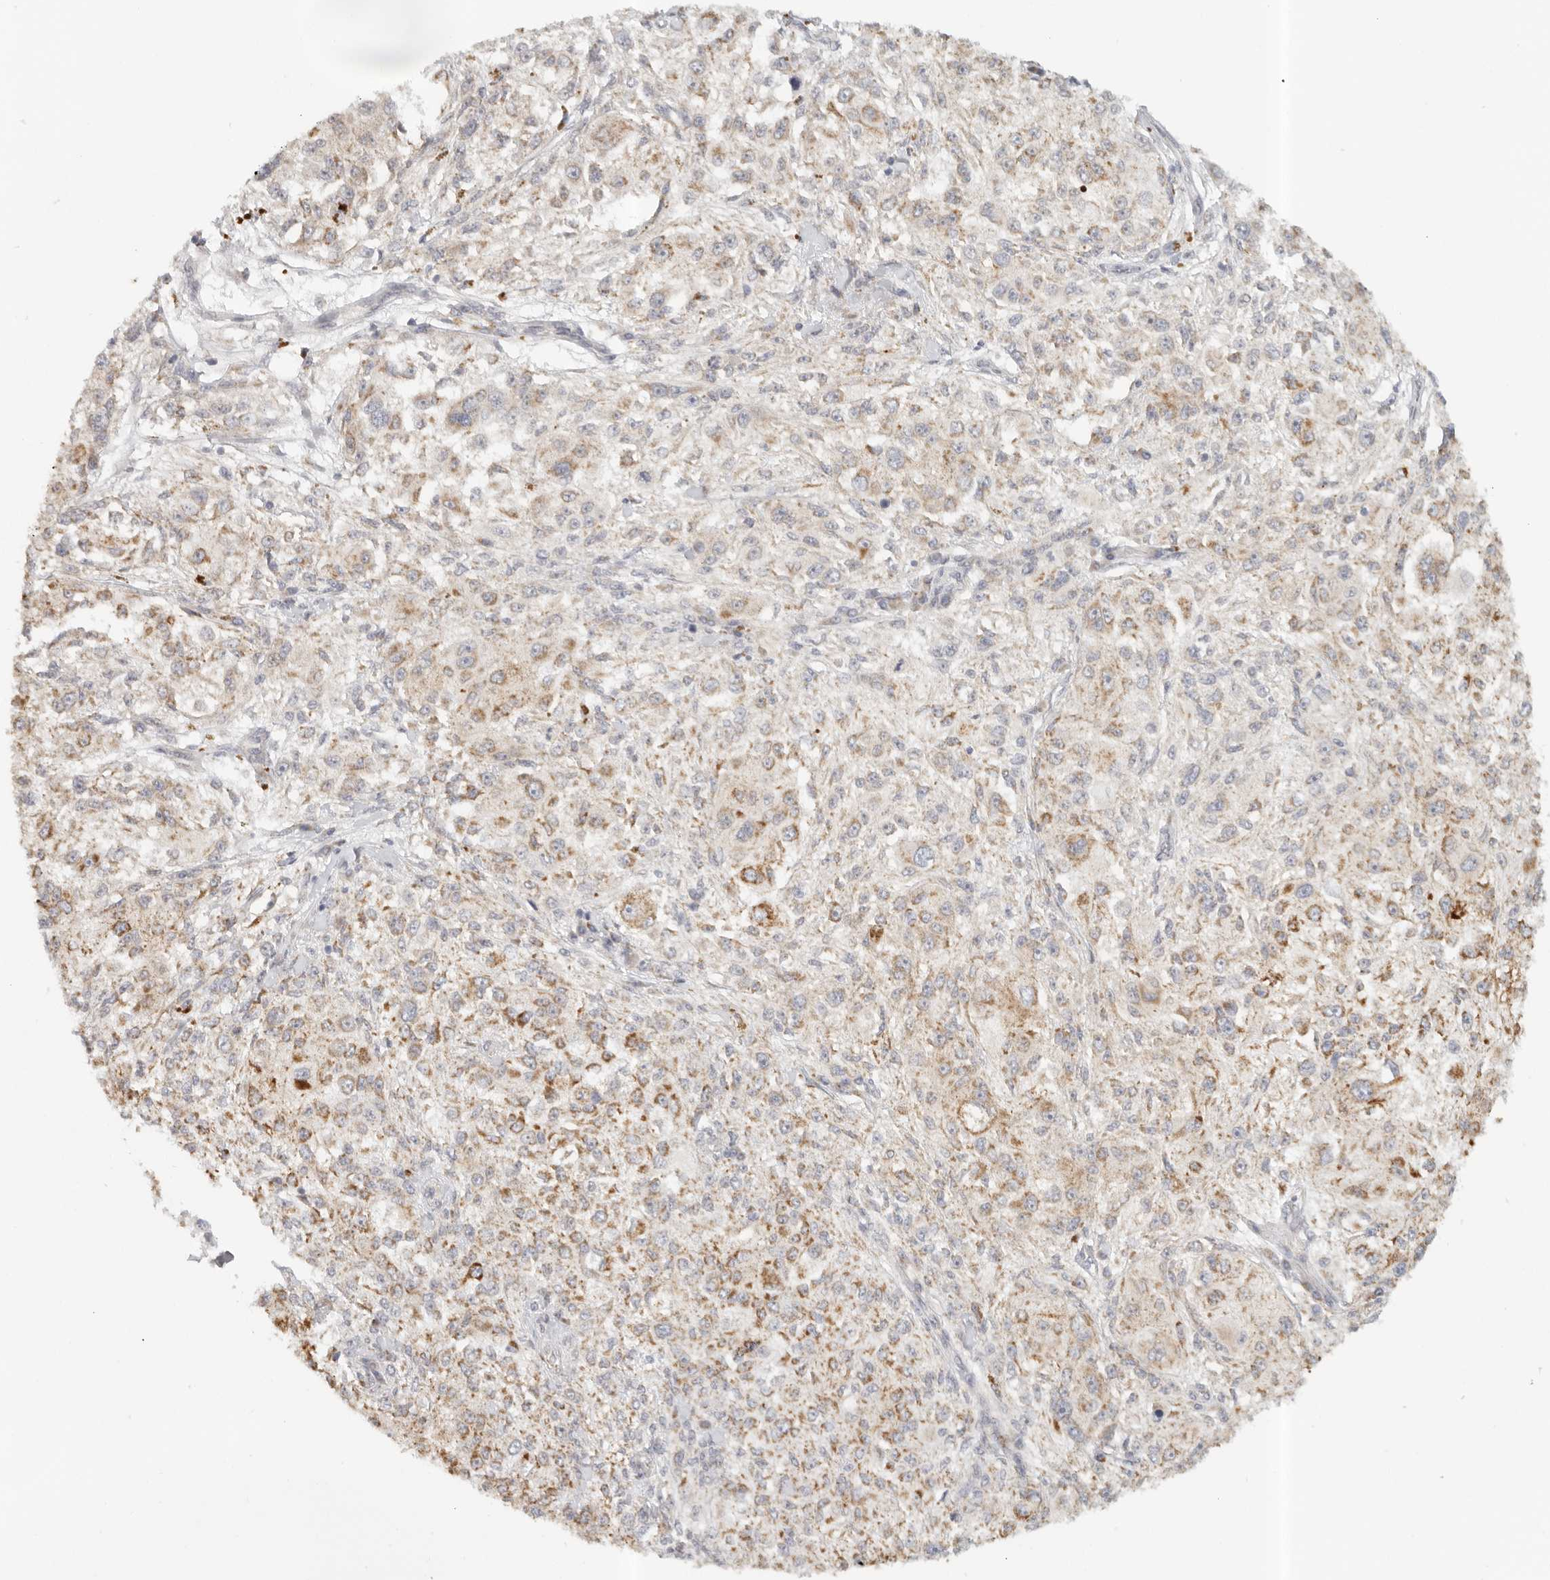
{"staining": {"intensity": "moderate", "quantity": ">75%", "location": "cytoplasmic/membranous"}, "tissue": "melanoma", "cell_type": "Tumor cells", "image_type": "cancer", "snomed": [{"axis": "morphology", "description": "Necrosis, NOS"}, {"axis": "morphology", "description": "Malignant melanoma, NOS"}, {"axis": "topography", "description": "Skin"}], "caption": "The photomicrograph shows a brown stain indicating the presence of a protein in the cytoplasmic/membranous of tumor cells in malignant melanoma.", "gene": "KDF1", "patient": {"sex": "female", "age": 87}}